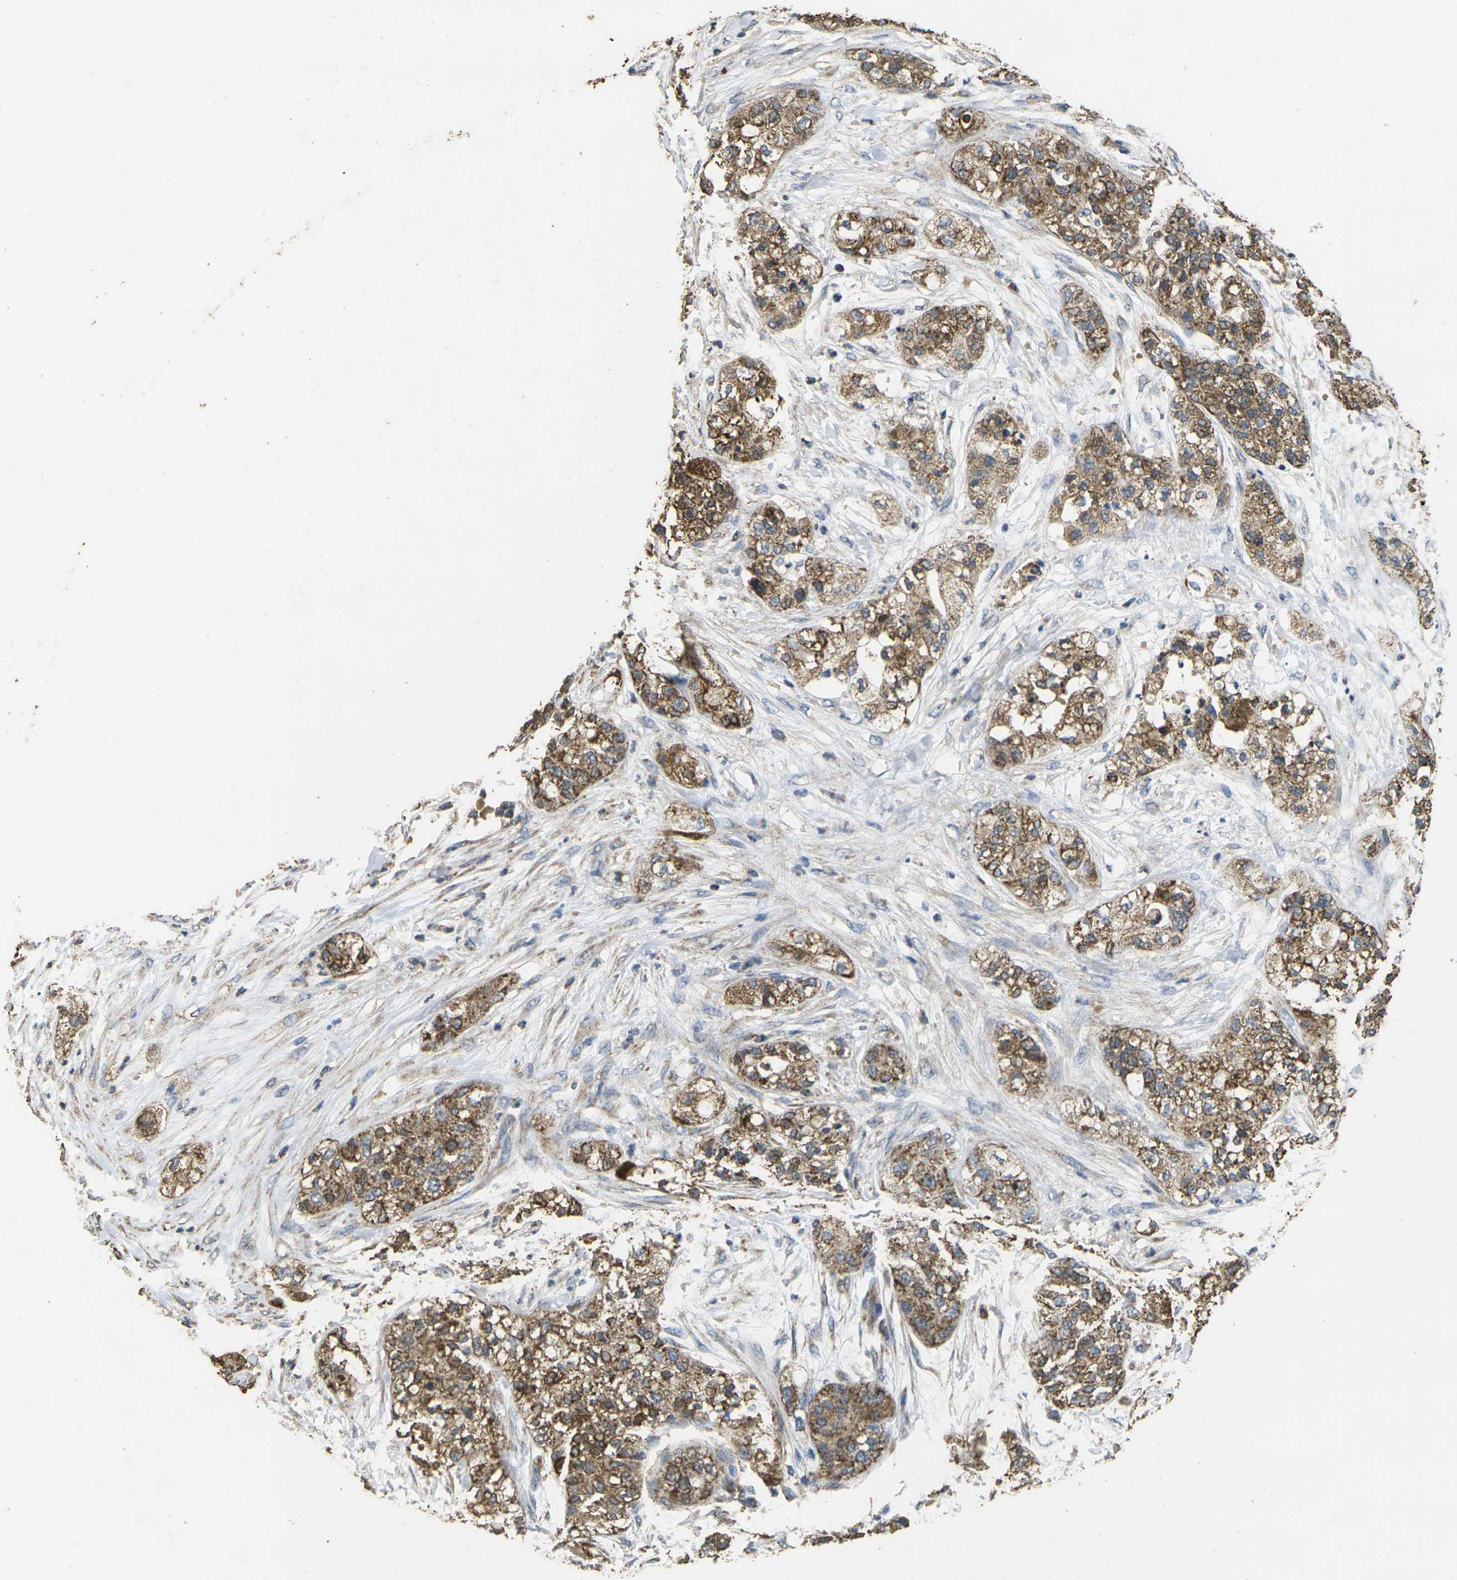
{"staining": {"intensity": "moderate", "quantity": ">75%", "location": "cytoplasmic/membranous"}, "tissue": "pancreatic cancer", "cell_type": "Tumor cells", "image_type": "cancer", "snomed": [{"axis": "morphology", "description": "Adenocarcinoma, NOS"}, {"axis": "topography", "description": "Pancreas"}], "caption": "Immunohistochemical staining of pancreatic adenocarcinoma exhibits moderate cytoplasmic/membranous protein positivity in about >75% of tumor cells.", "gene": "MAPK11", "patient": {"sex": "female", "age": 78}}